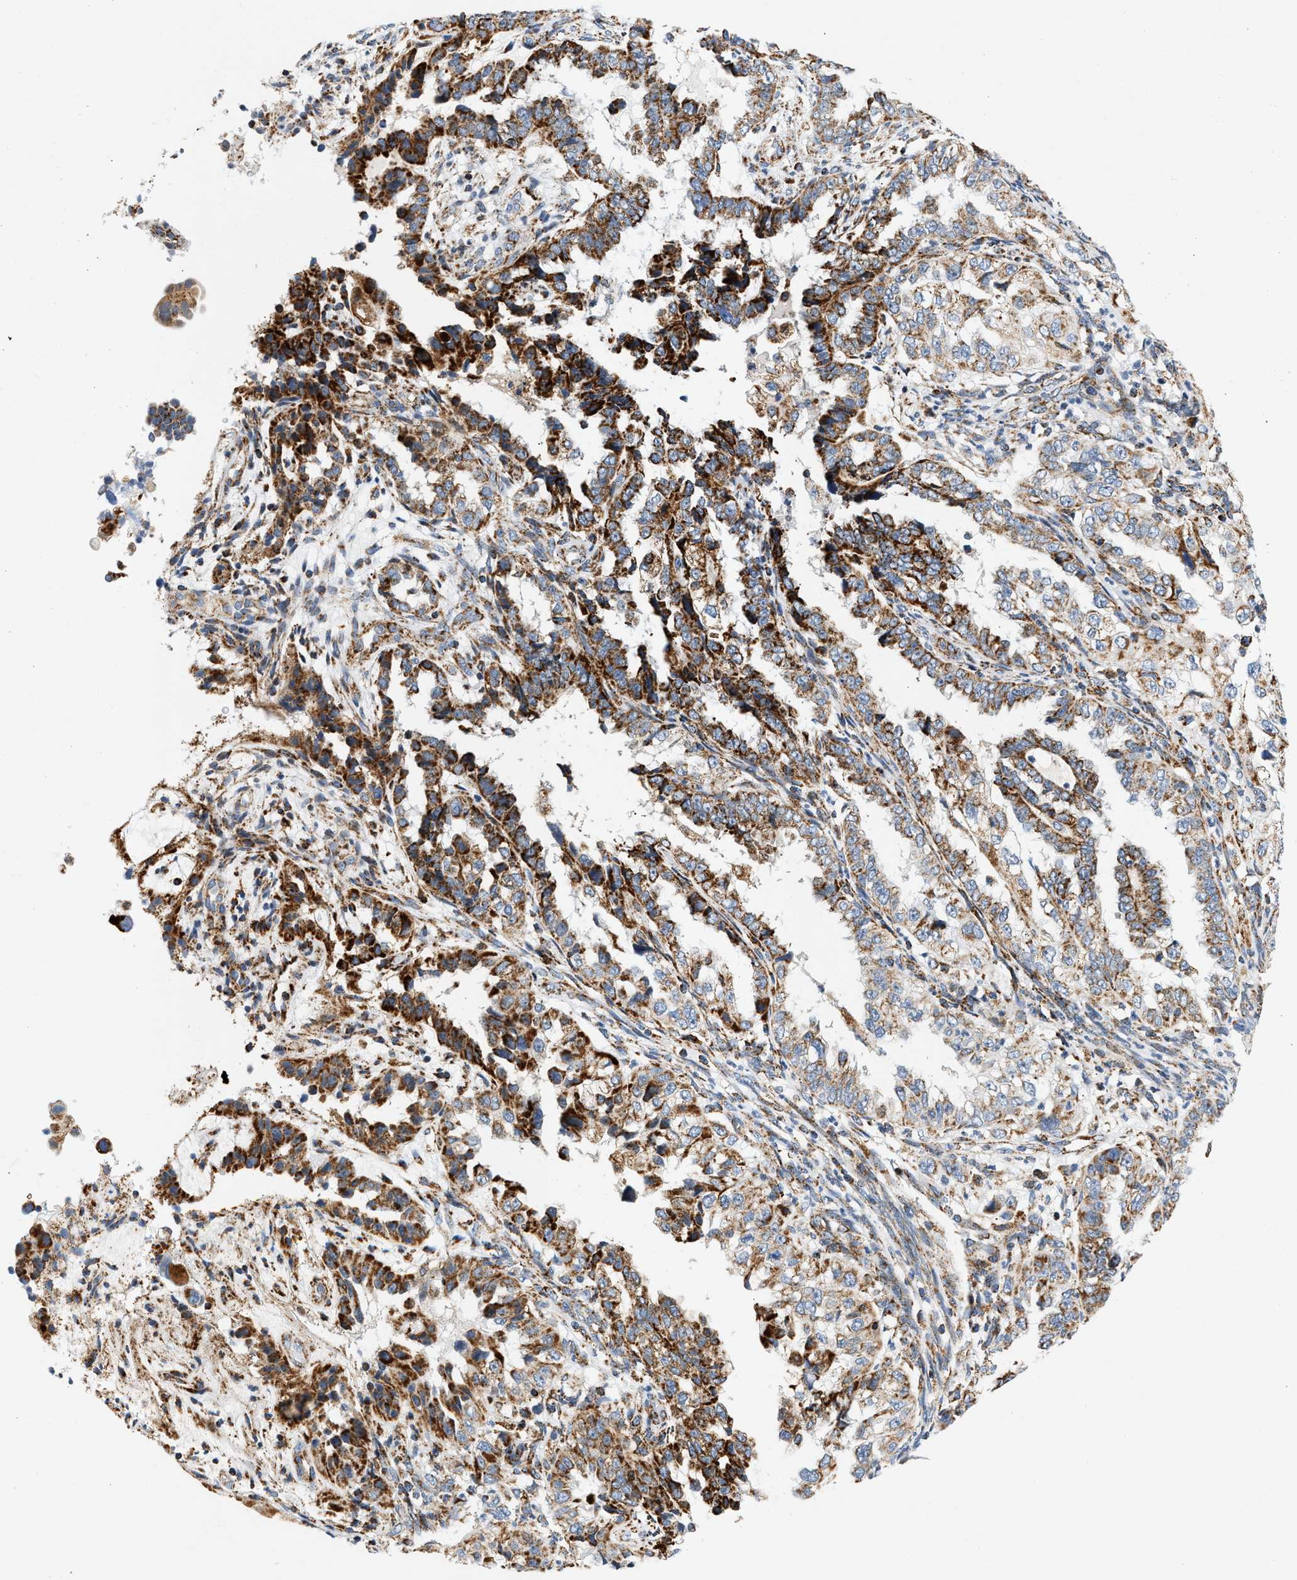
{"staining": {"intensity": "strong", "quantity": "25%-75%", "location": "cytoplasmic/membranous"}, "tissue": "endometrial cancer", "cell_type": "Tumor cells", "image_type": "cancer", "snomed": [{"axis": "morphology", "description": "Adenocarcinoma, NOS"}, {"axis": "topography", "description": "Endometrium"}], "caption": "A brown stain shows strong cytoplasmic/membranous staining of a protein in endometrial adenocarcinoma tumor cells.", "gene": "PDE1A", "patient": {"sex": "female", "age": 85}}